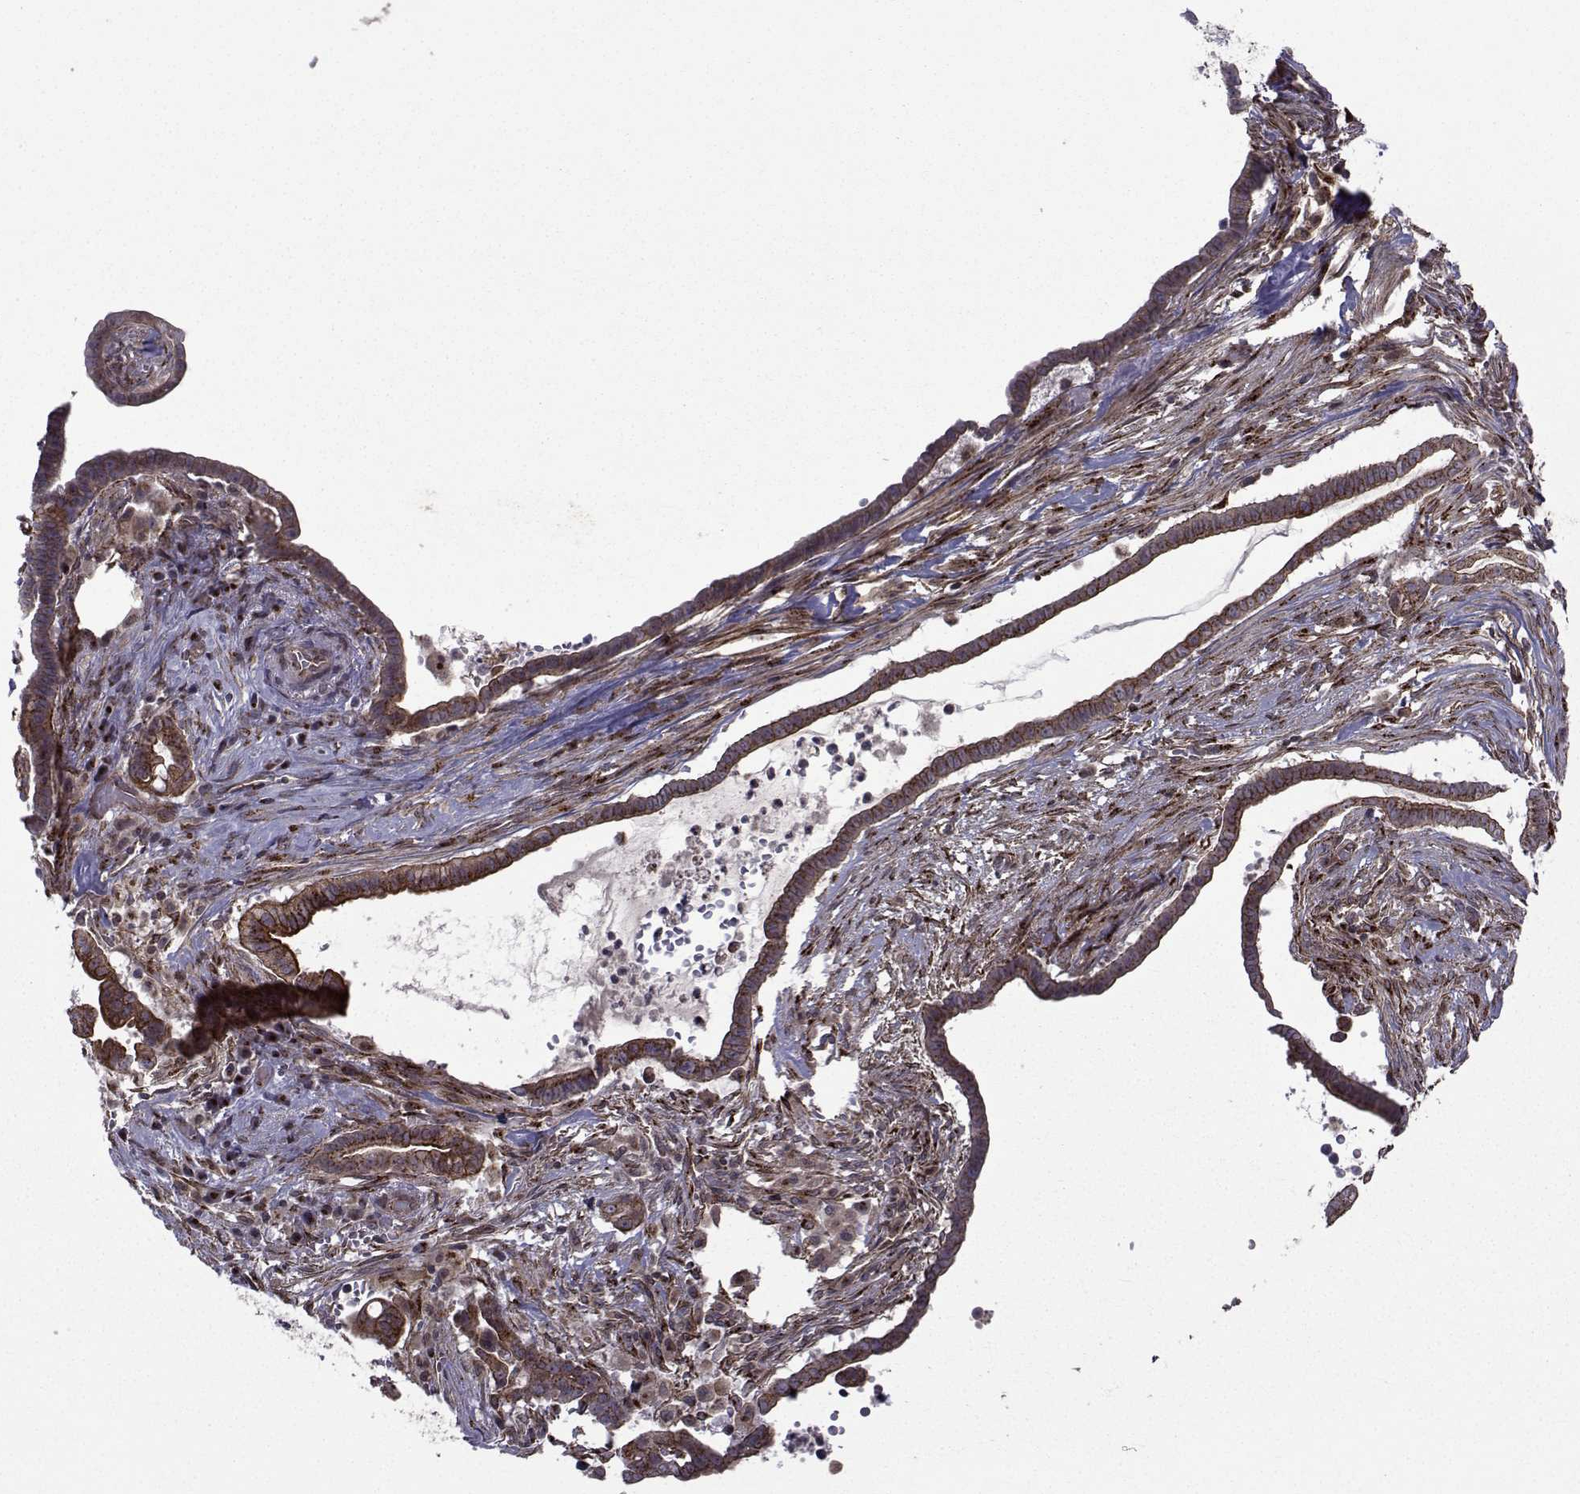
{"staining": {"intensity": "moderate", "quantity": ">75%", "location": "cytoplasmic/membranous"}, "tissue": "pancreatic cancer", "cell_type": "Tumor cells", "image_type": "cancer", "snomed": [{"axis": "morphology", "description": "Adenocarcinoma, NOS"}, {"axis": "topography", "description": "Pancreas"}], "caption": "This histopathology image shows adenocarcinoma (pancreatic) stained with IHC to label a protein in brown. The cytoplasmic/membranous of tumor cells show moderate positivity for the protein. Nuclei are counter-stained blue.", "gene": "ATP6V1C2", "patient": {"sex": "male", "age": 61}}